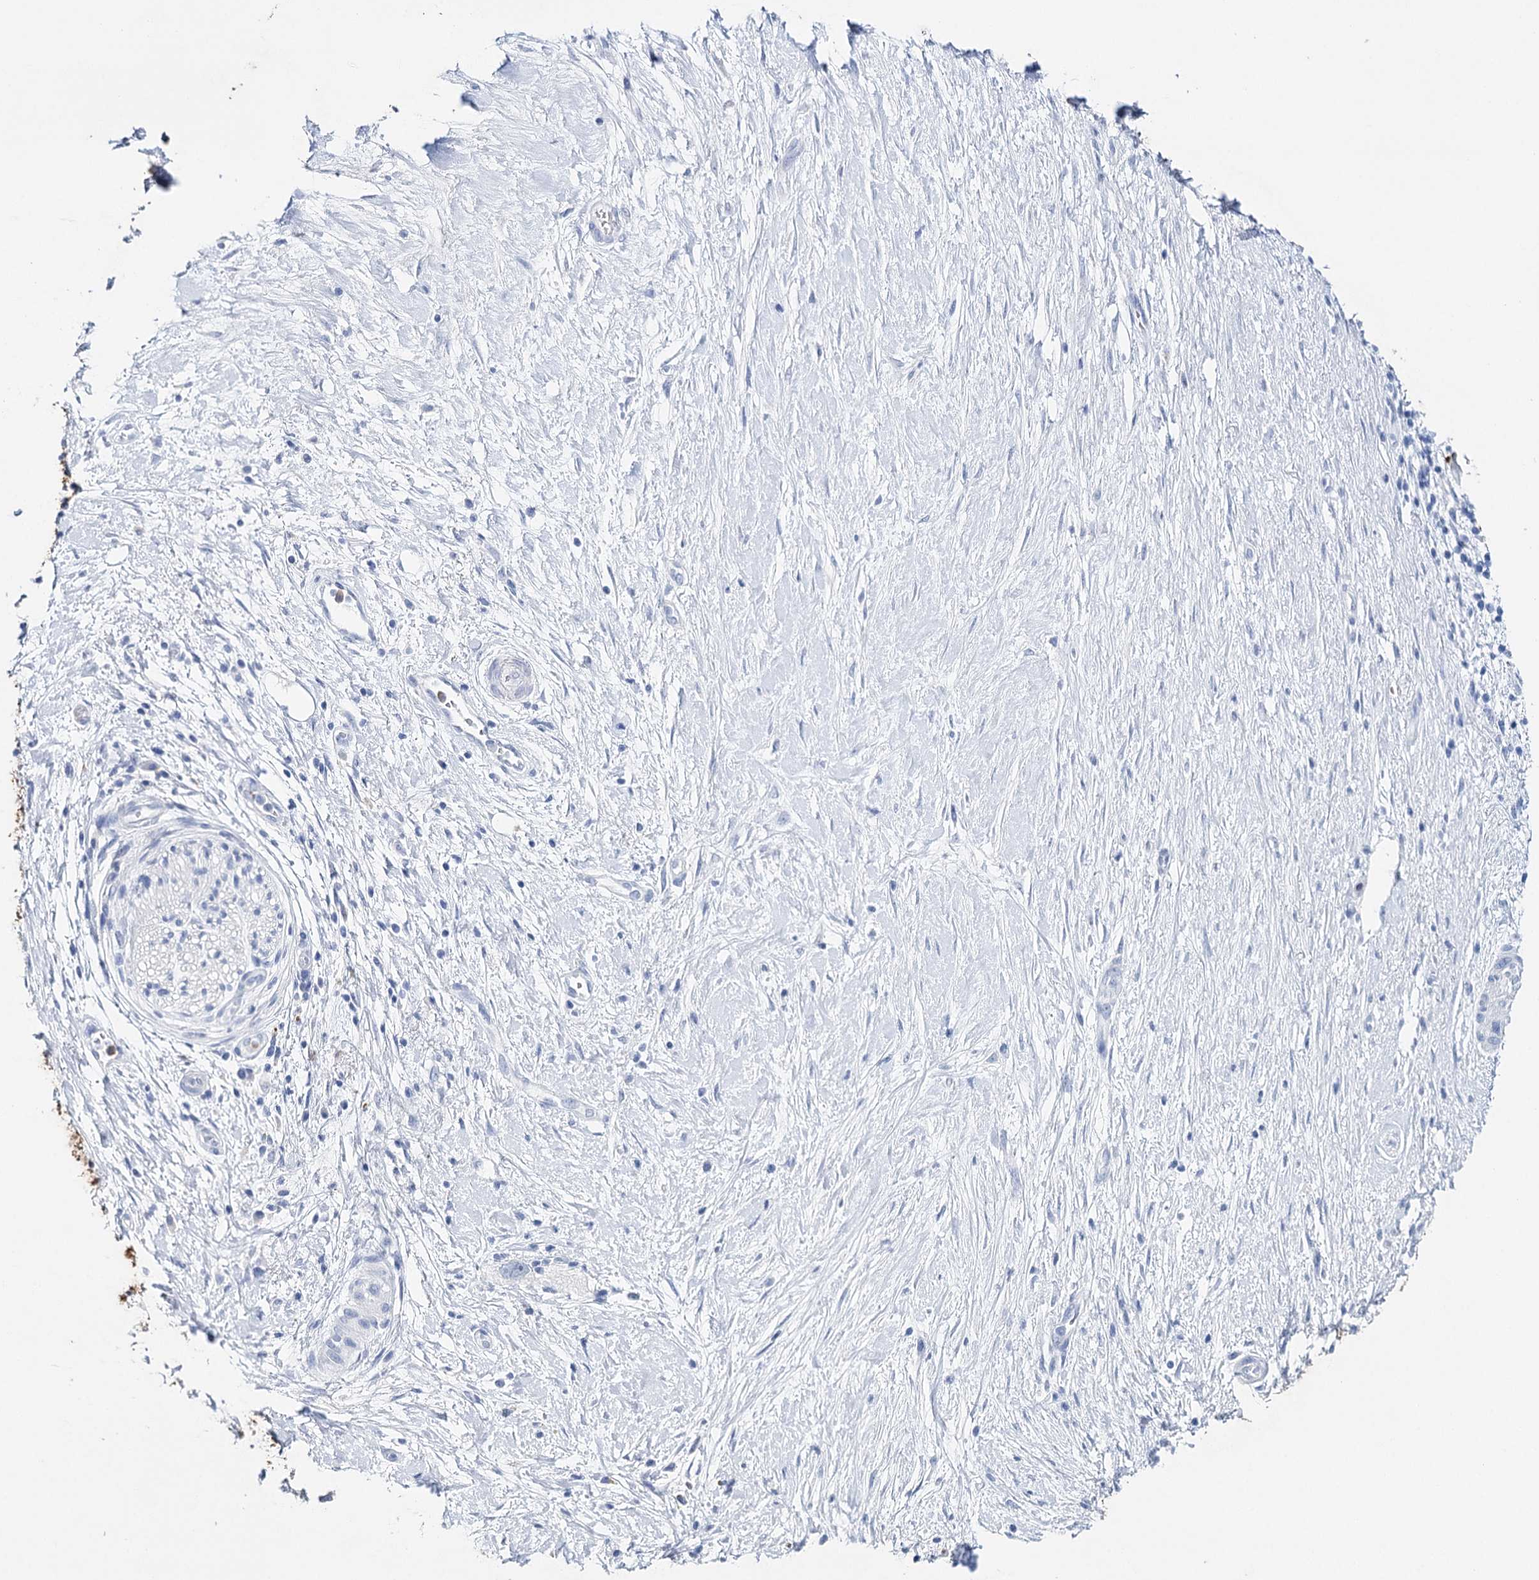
{"staining": {"intensity": "strong", "quantity": "<25%", "location": "cytoplasmic/membranous"}, "tissue": "pancreatic cancer", "cell_type": "Tumor cells", "image_type": "cancer", "snomed": [{"axis": "morphology", "description": "Adenocarcinoma, NOS"}, {"axis": "topography", "description": "Pancreas"}], "caption": "A brown stain shows strong cytoplasmic/membranous expression of a protein in pancreatic cancer (adenocarcinoma) tumor cells.", "gene": "CEACAM8", "patient": {"sex": "female", "age": 73}}